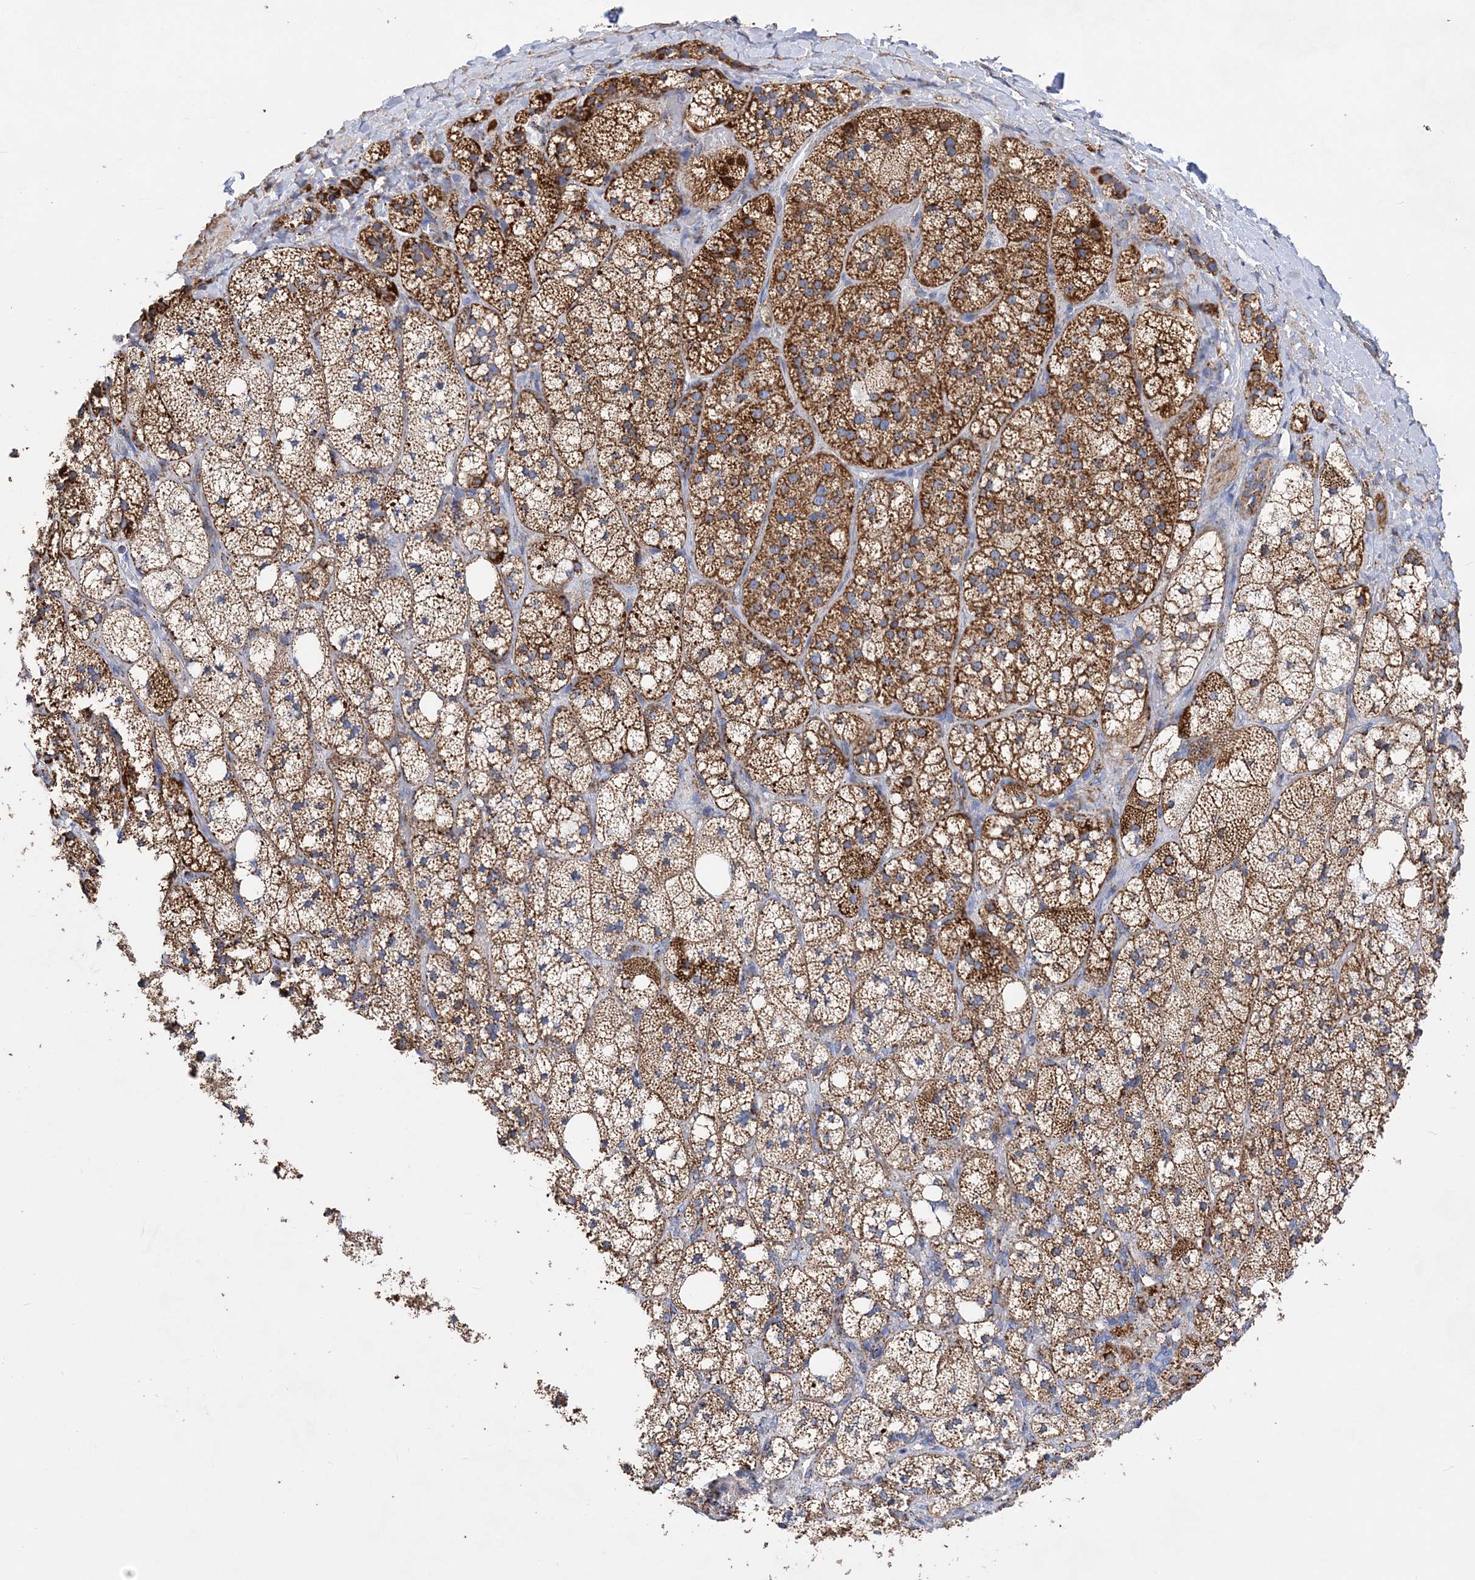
{"staining": {"intensity": "strong", "quantity": ">75%", "location": "cytoplasmic/membranous"}, "tissue": "adrenal gland", "cell_type": "Glandular cells", "image_type": "normal", "snomed": [{"axis": "morphology", "description": "Normal tissue, NOS"}, {"axis": "topography", "description": "Adrenal gland"}], "caption": "Protein analysis of unremarkable adrenal gland displays strong cytoplasmic/membranous staining in about >75% of glandular cells. (DAB IHC, brown staining for protein, blue staining for nuclei).", "gene": "ACOT9", "patient": {"sex": "male", "age": 61}}